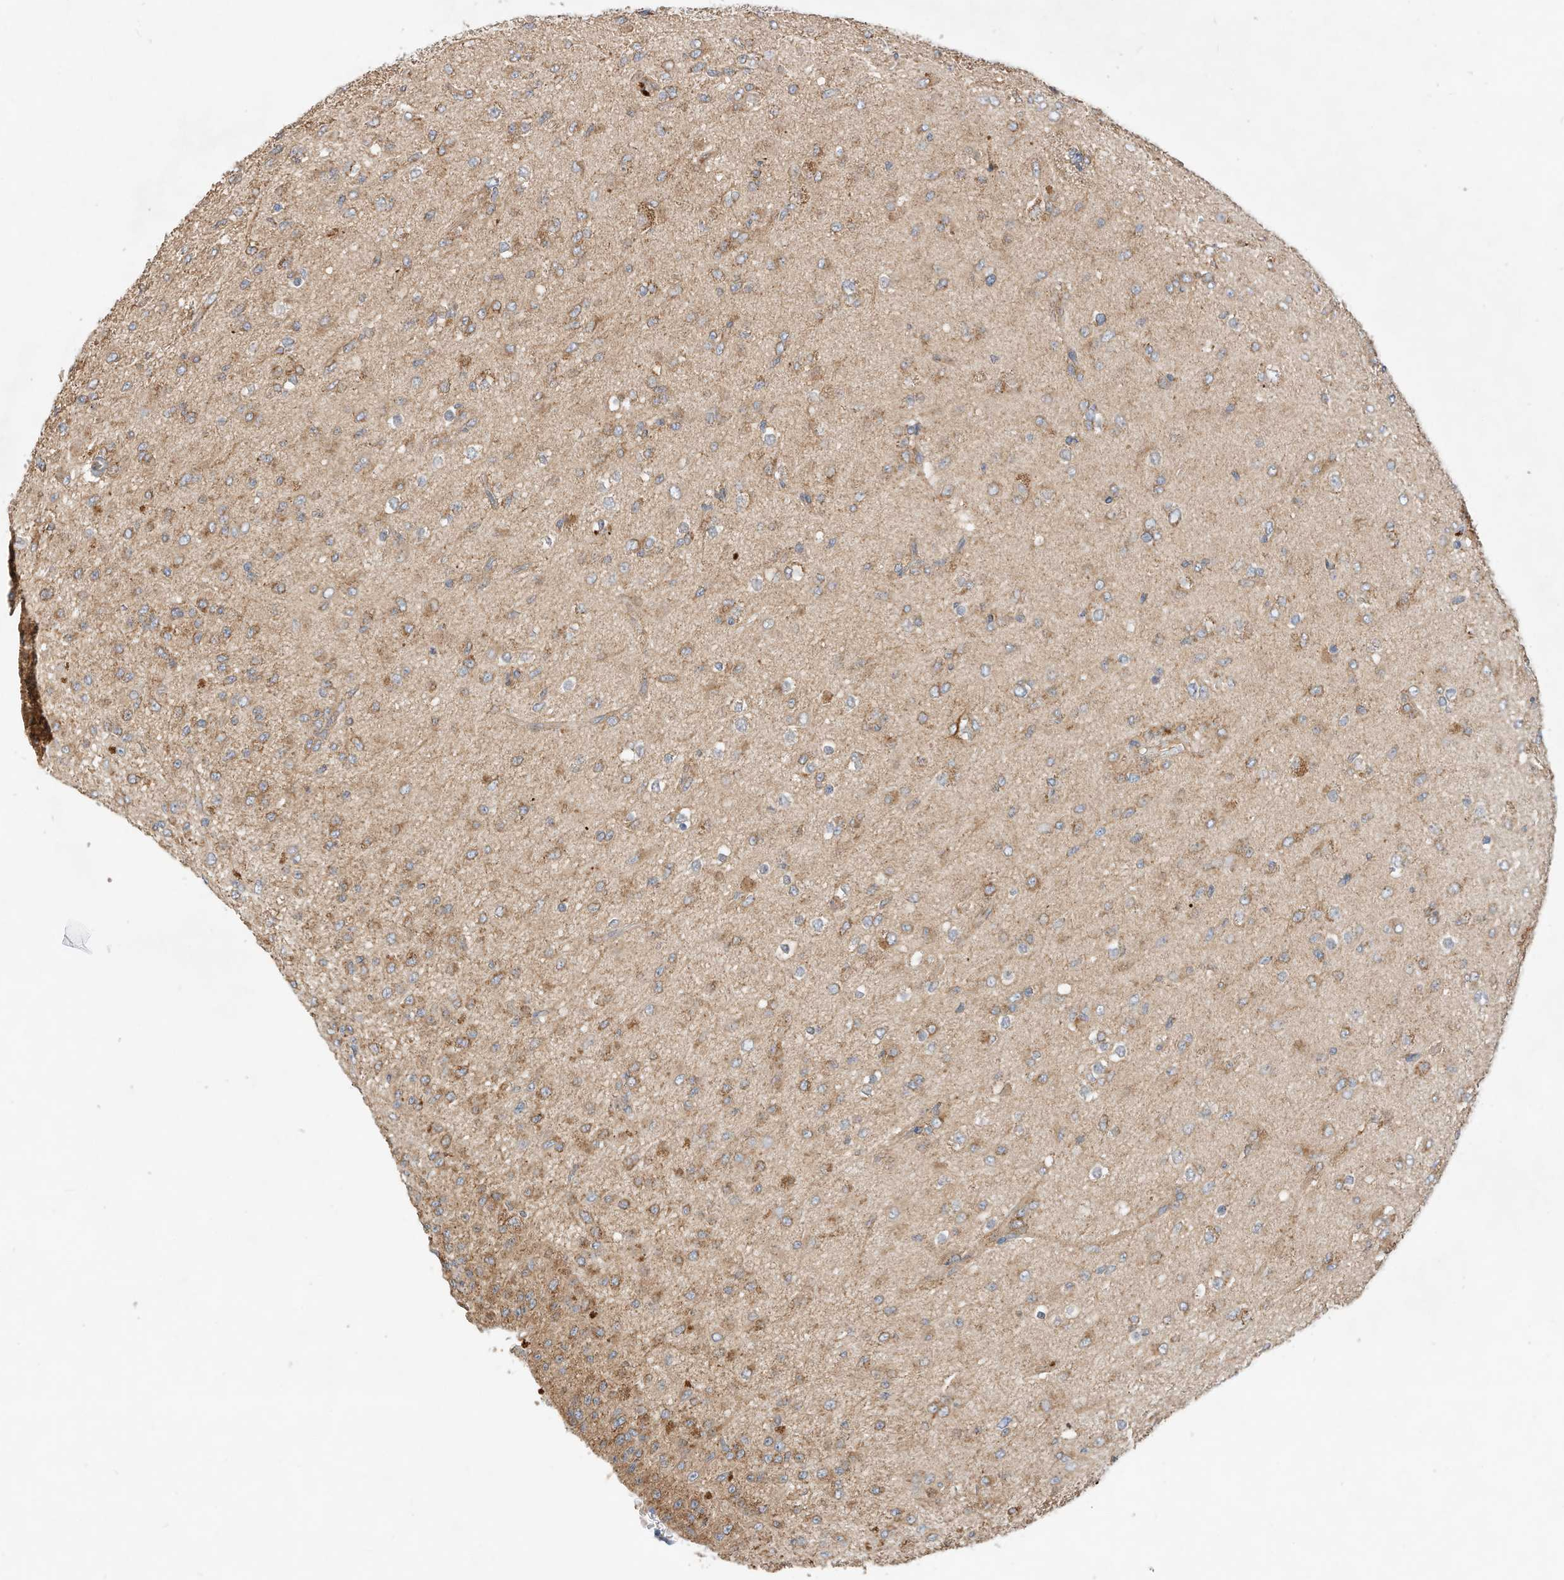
{"staining": {"intensity": "moderate", "quantity": "25%-75%", "location": "cytoplasmic/membranous"}, "tissue": "glioma", "cell_type": "Tumor cells", "image_type": "cancer", "snomed": [{"axis": "morphology", "description": "Glioma, malignant, Low grade"}, {"axis": "topography", "description": "Brain"}], "caption": "A brown stain highlights moderate cytoplasmic/membranous expression of a protein in glioma tumor cells.", "gene": "CPAMD8", "patient": {"sex": "male", "age": 65}}